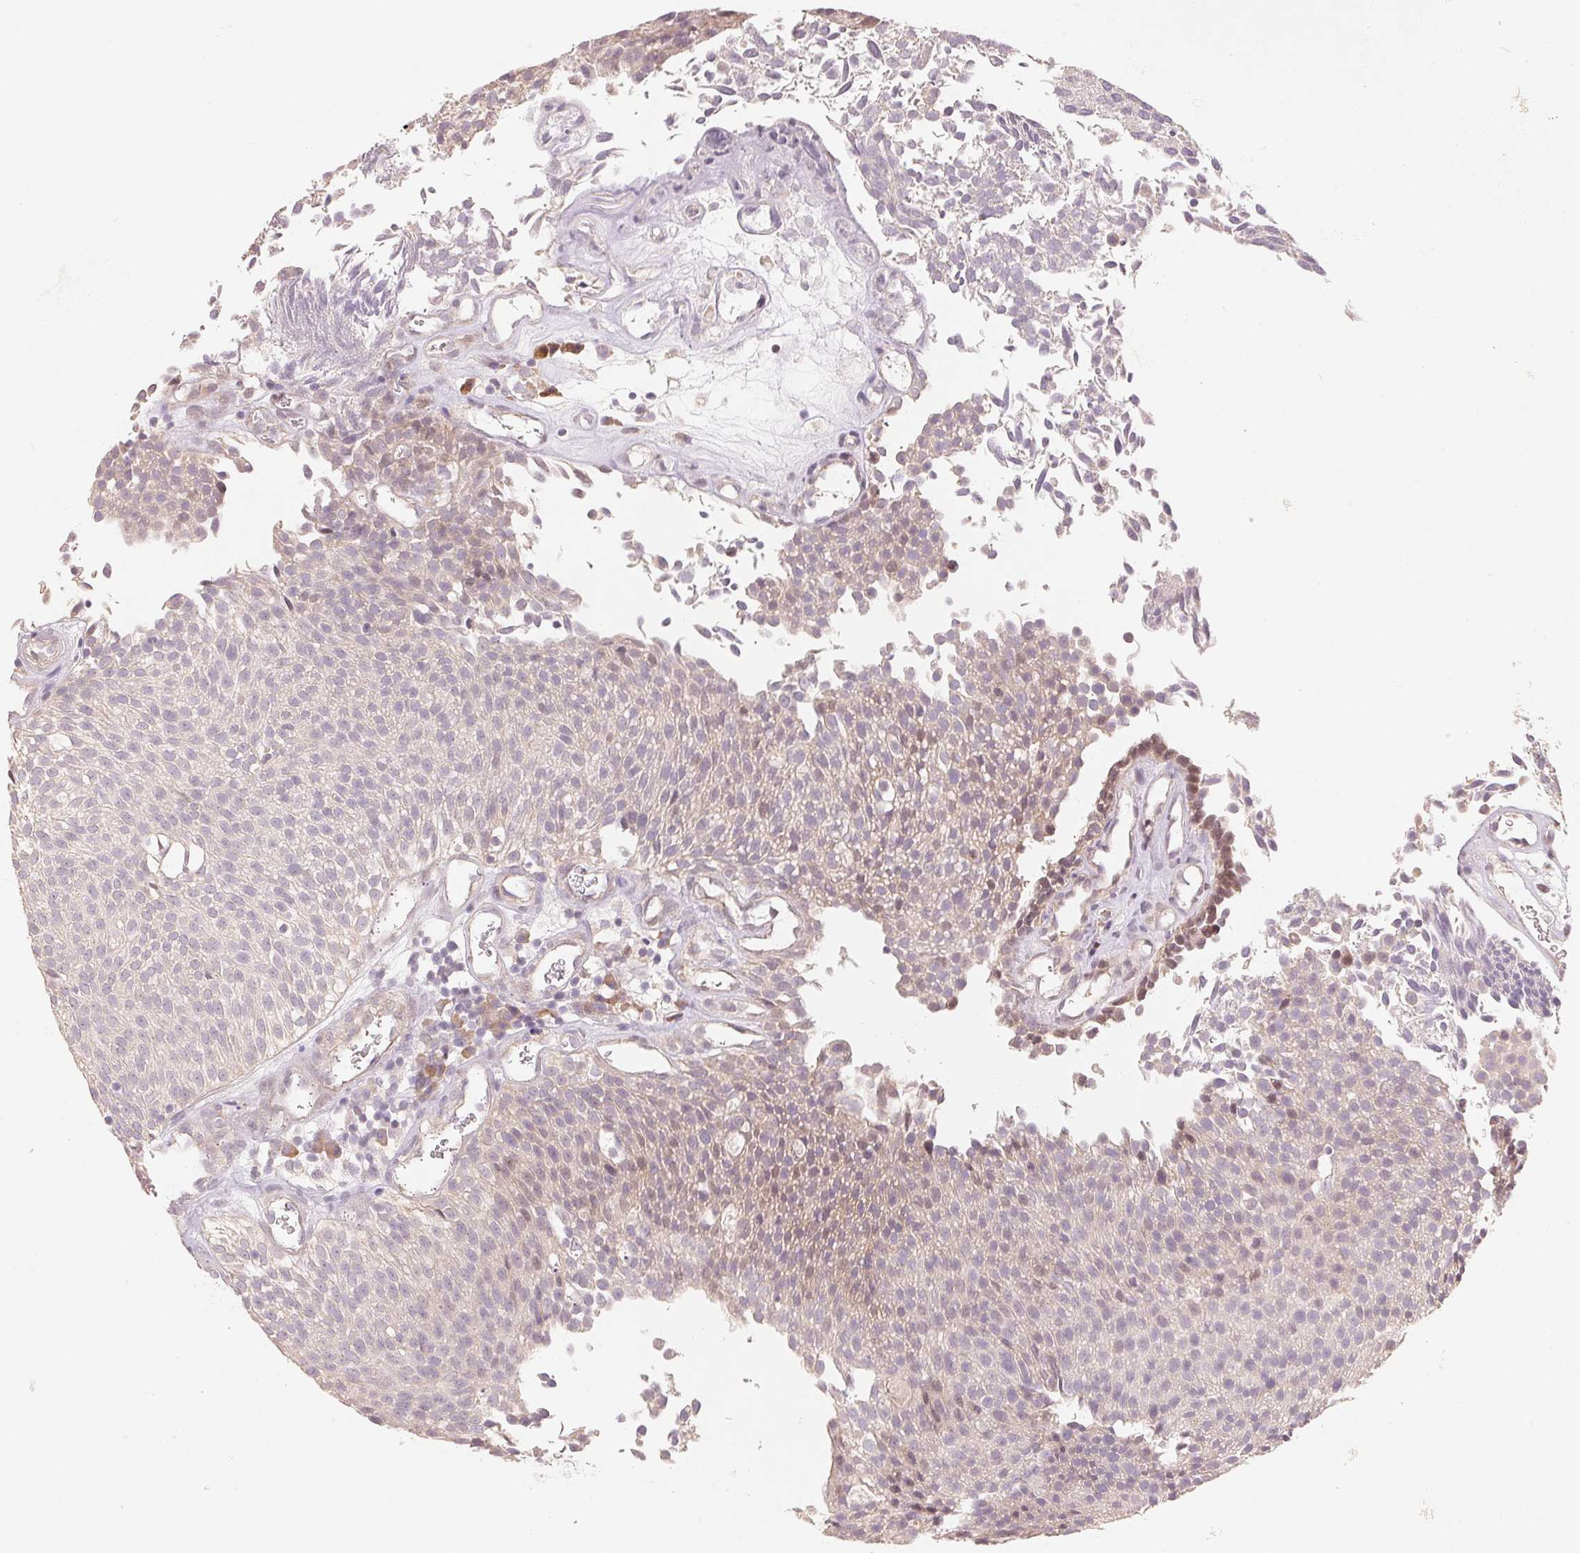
{"staining": {"intensity": "negative", "quantity": "none", "location": "none"}, "tissue": "urothelial cancer", "cell_type": "Tumor cells", "image_type": "cancer", "snomed": [{"axis": "morphology", "description": "Urothelial carcinoma, Low grade"}, {"axis": "topography", "description": "Urinary bladder"}], "caption": "This is a micrograph of immunohistochemistry (IHC) staining of urothelial carcinoma (low-grade), which shows no positivity in tumor cells.", "gene": "DENND2C", "patient": {"sex": "female", "age": 79}}